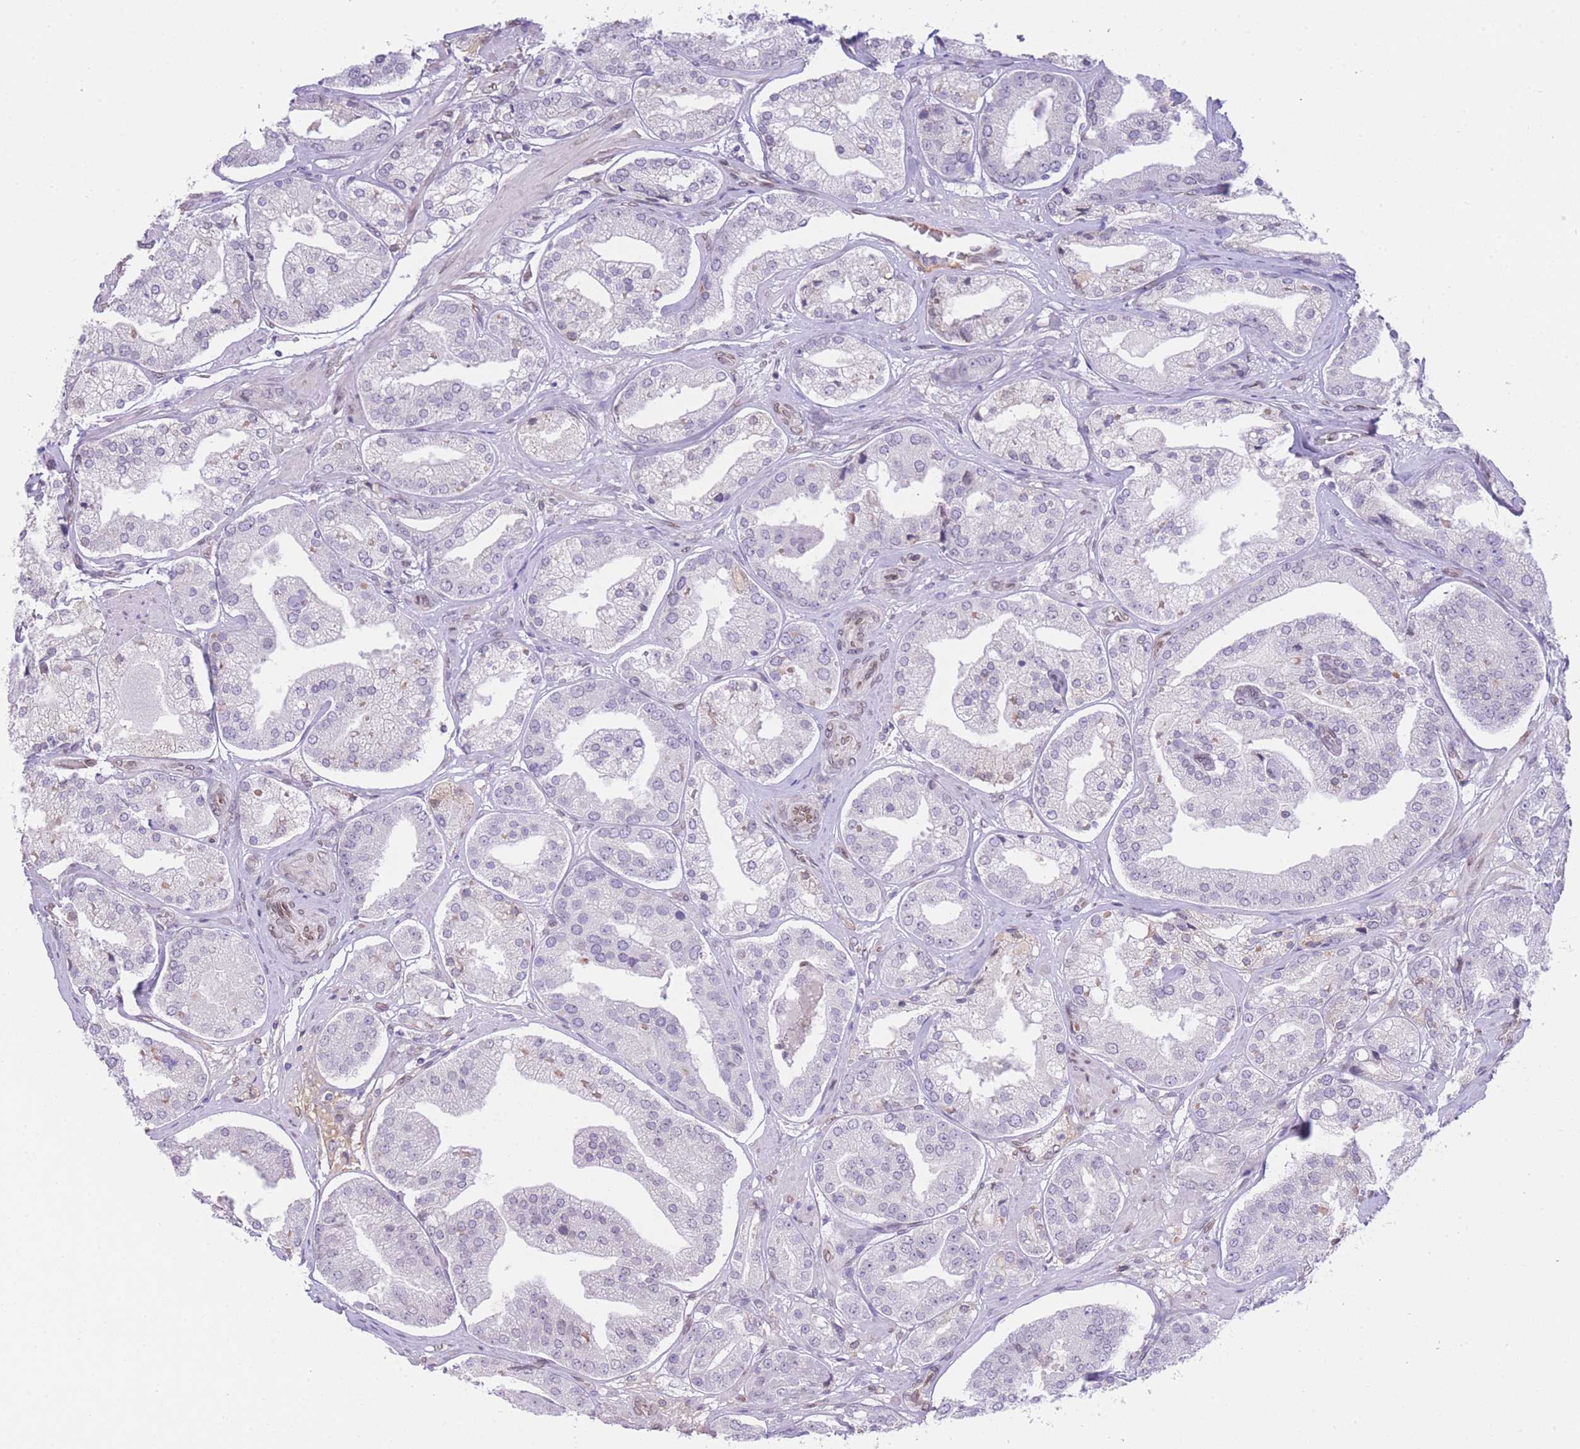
{"staining": {"intensity": "negative", "quantity": "none", "location": "none"}, "tissue": "prostate cancer", "cell_type": "Tumor cells", "image_type": "cancer", "snomed": [{"axis": "morphology", "description": "Adenocarcinoma, High grade"}, {"axis": "topography", "description": "Prostate"}], "caption": "Tumor cells are negative for protein expression in human prostate cancer (high-grade adenocarcinoma). (DAB (3,3'-diaminobenzidine) immunohistochemistry (IHC), high magnification).", "gene": "OR10AD1", "patient": {"sex": "male", "age": 63}}